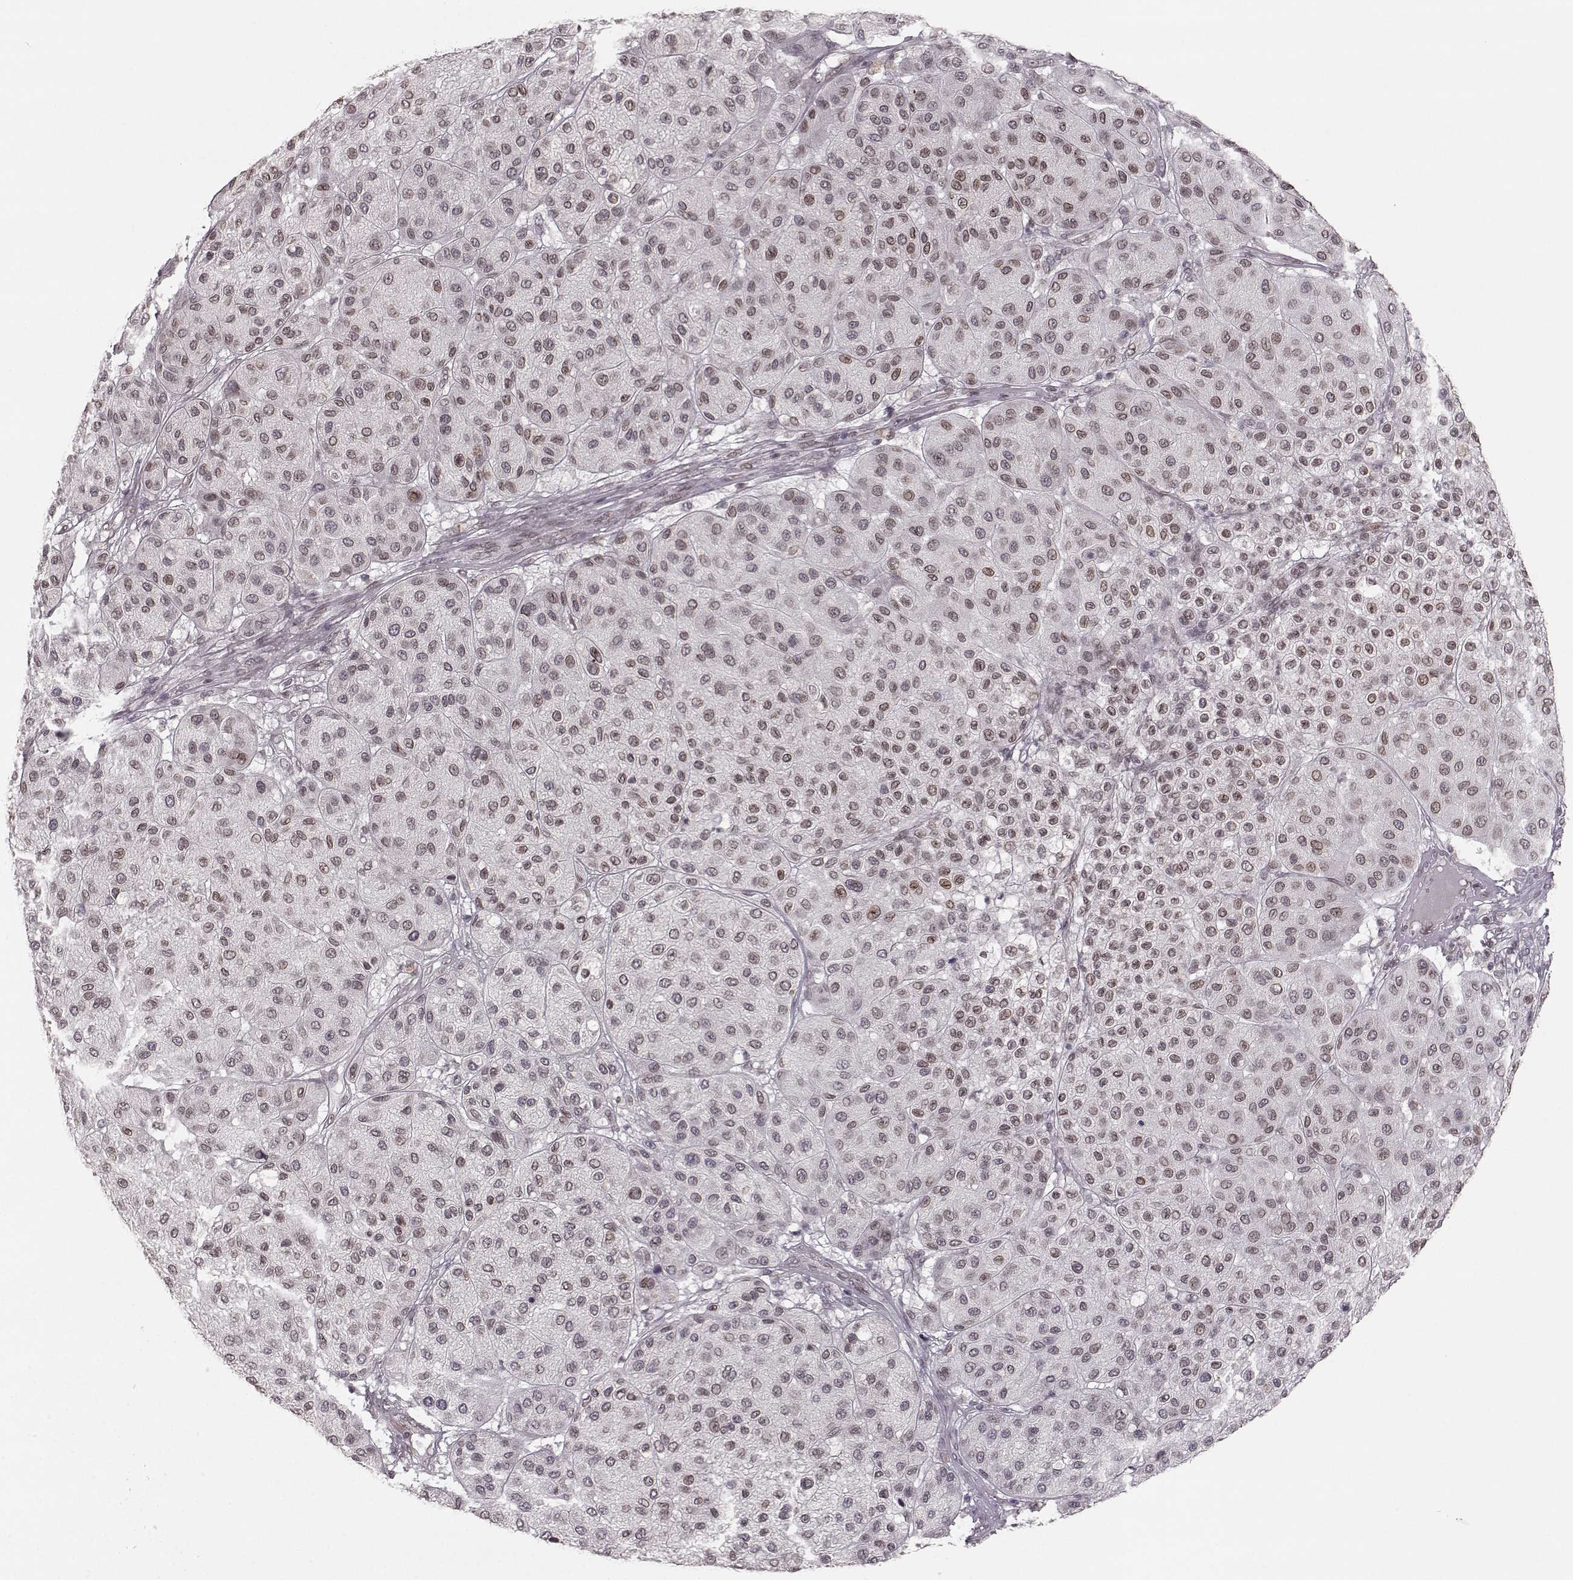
{"staining": {"intensity": "moderate", "quantity": ">75%", "location": "cytoplasmic/membranous,nuclear"}, "tissue": "melanoma", "cell_type": "Tumor cells", "image_type": "cancer", "snomed": [{"axis": "morphology", "description": "Malignant melanoma, Metastatic site"}, {"axis": "topography", "description": "Smooth muscle"}], "caption": "Moderate cytoplasmic/membranous and nuclear staining is present in about >75% of tumor cells in malignant melanoma (metastatic site).", "gene": "DCAF12", "patient": {"sex": "male", "age": 41}}